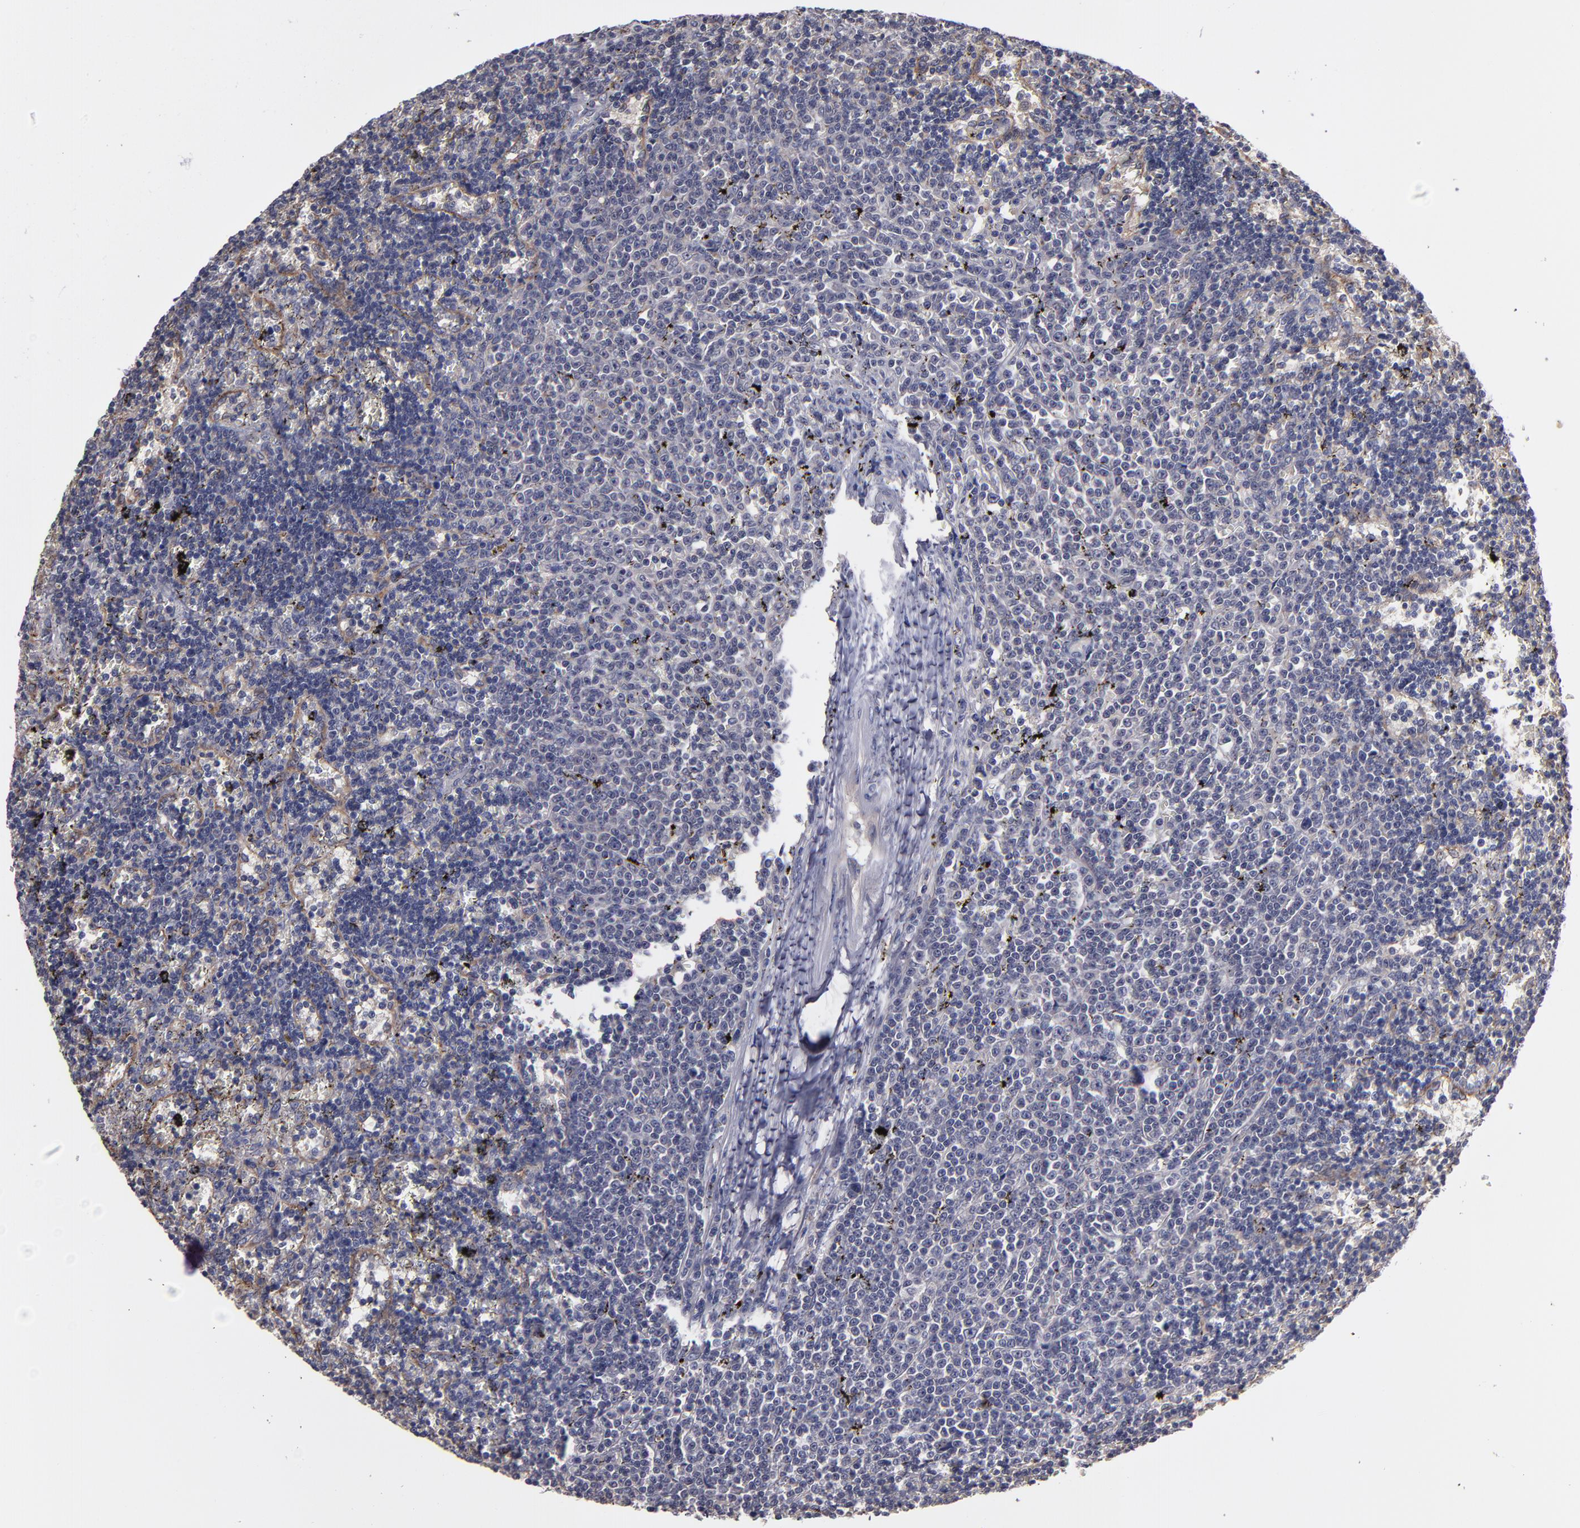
{"staining": {"intensity": "negative", "quantity": "none", "location": "none"}, "tissue": "lymphoma", "cell_type": "Tumor cells", "image_type": "cancer", "snomed": [{"axis": "morphology", "description": "Malignant lymphoma, non-Hodgkin's type, Low grade"}, {"axis": "topography", "description": "Spleen"}], "caption": "Immunohistochemical staining of human low-grade malignant lymphoma, non-Hodgkin's type shows no significant positivity in tumor cells. (Brightfield microscopy of DAB (3,3'-diaminobenzidine) immunohistochemistry (IHC) at high magnification).", "gene": "MMP11", "patient": {"sex": "male", "age": 60}}